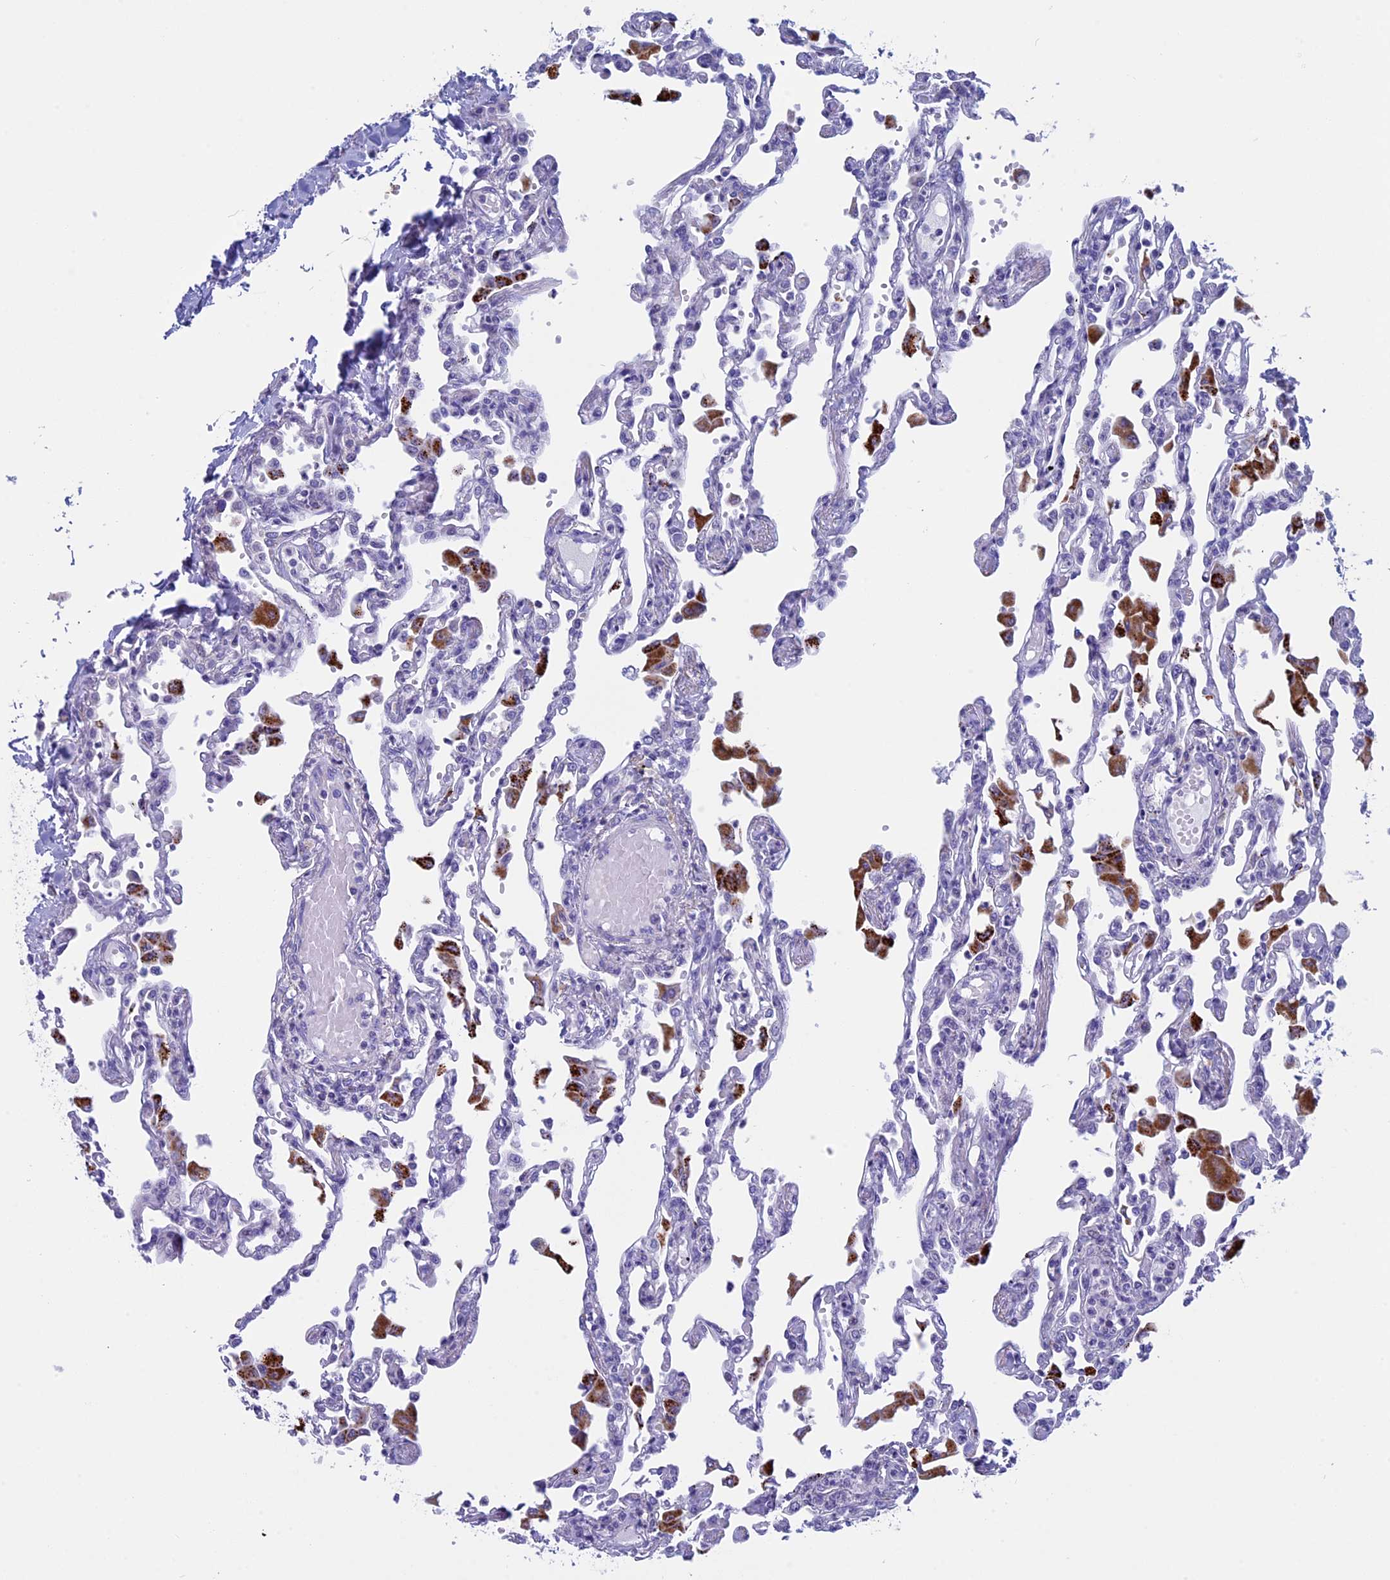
{"staining": {"intensity": "negative", "quantity": "none", "location": "none"}, "tissue": "lung", "cell_type": "Alveolar cells", "image_type": "normal", "snomed": [{"axis": "morphology", "description": "Normal tissue, NOS"}, {"axis": "topography", "description": "Bronchus"}, {"axis": "topography", "description": "Lung"}], "caption": "Alveolar cells are negative for protein expression in benign human lung. (DAB (3,3'-diaminobenzidine) IHC with hematoxylin counter stain).", "gene": "ZNF563", "patient": {"sex": "female", "age": 49}}